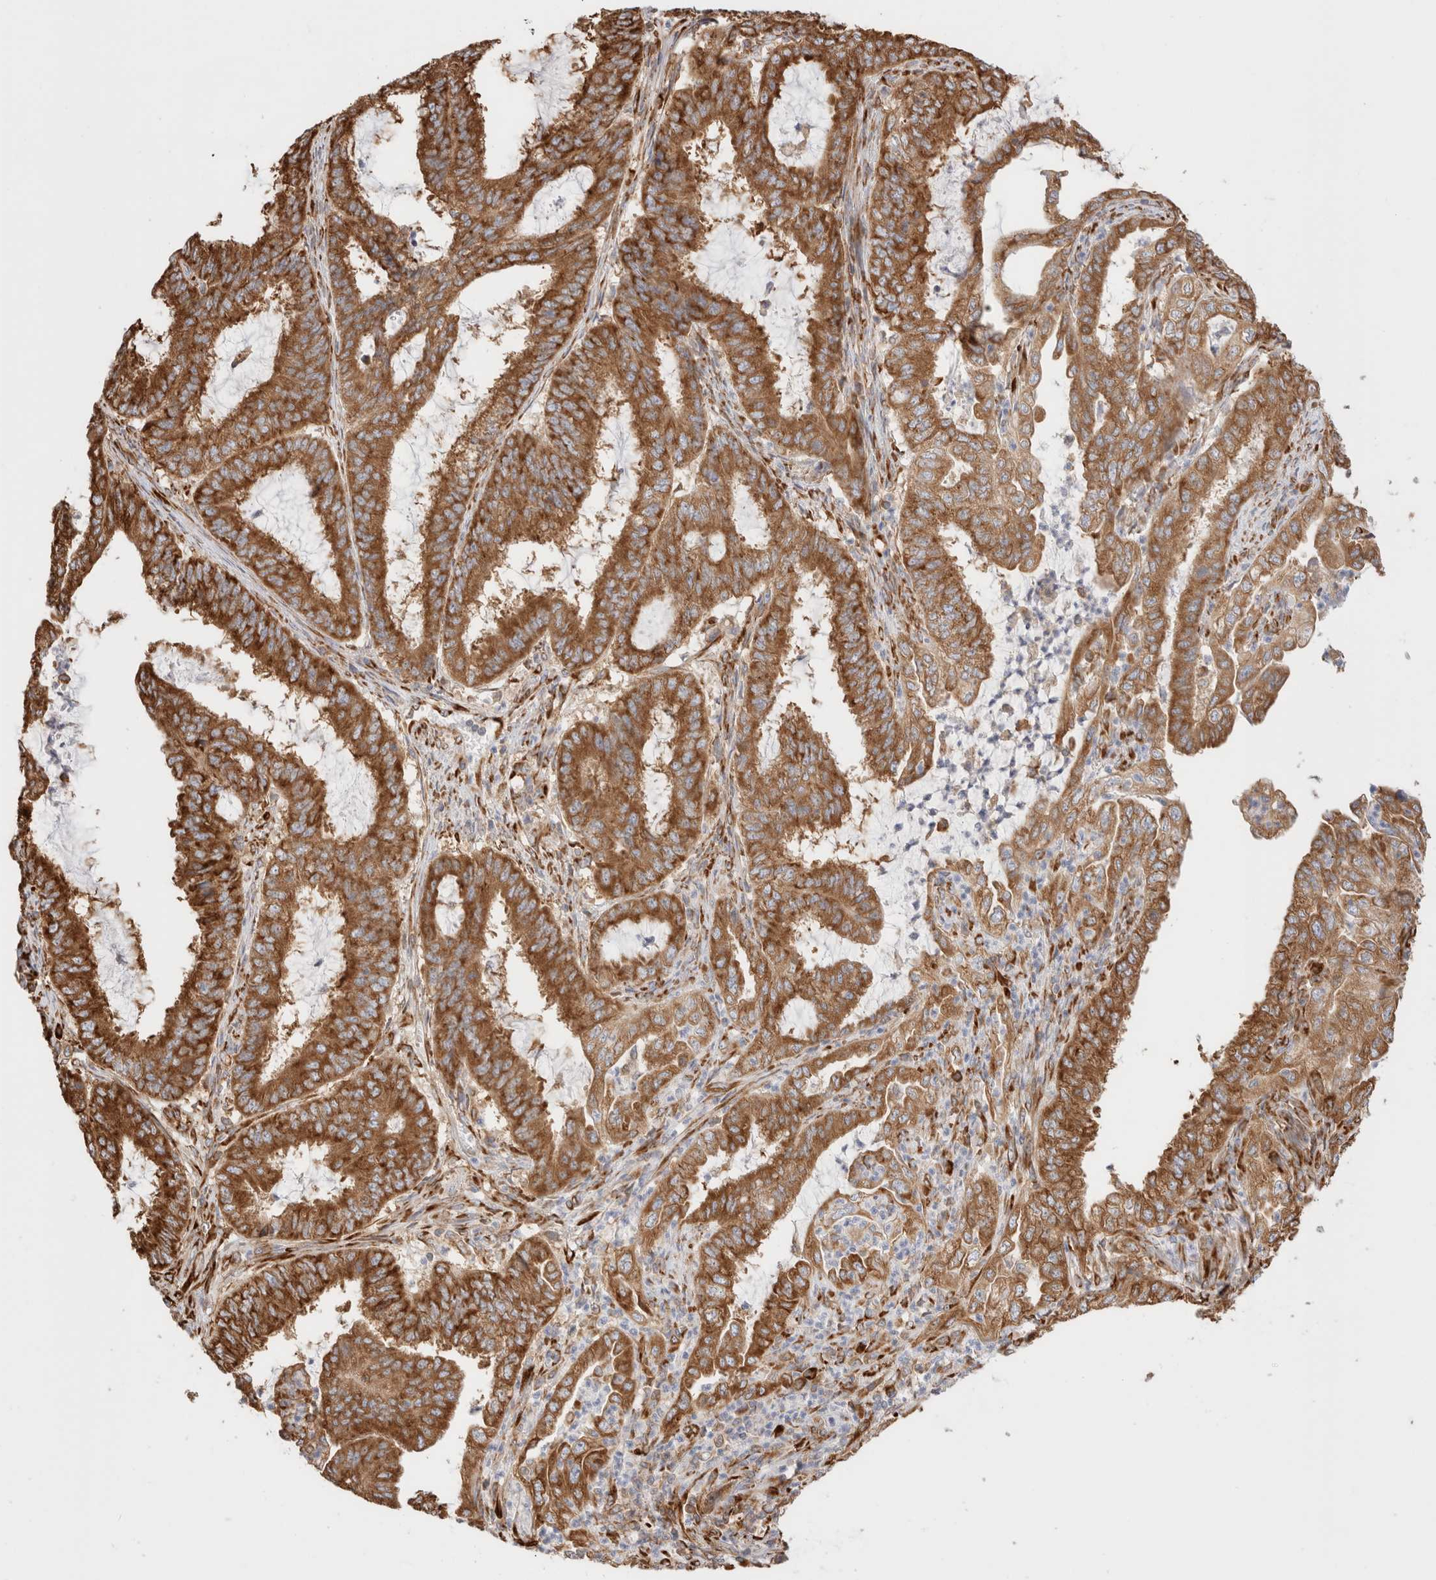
{"staining": {"intensity": "strong", "quantity": ">75%", "location": "cytoplasmic/membranous"}, "tissue": "endometrial cancer", "cell_type": "Tumor cells", "image_type": "cancer", "snomed": [{"axis": "morphology", "description": "Adenocarcinoma, NOS"}, {"axis": "topography", "description": "Endometrium"}], "caption": "Human adenocarcinoma (endometrial) stained with a brown dye shows strong cytoplasmic/membranous positive positivity in approximately >75% of tumor cells.", "gene": "ZC2HC1A", "patient": {"sex": "female", "age": 51}}